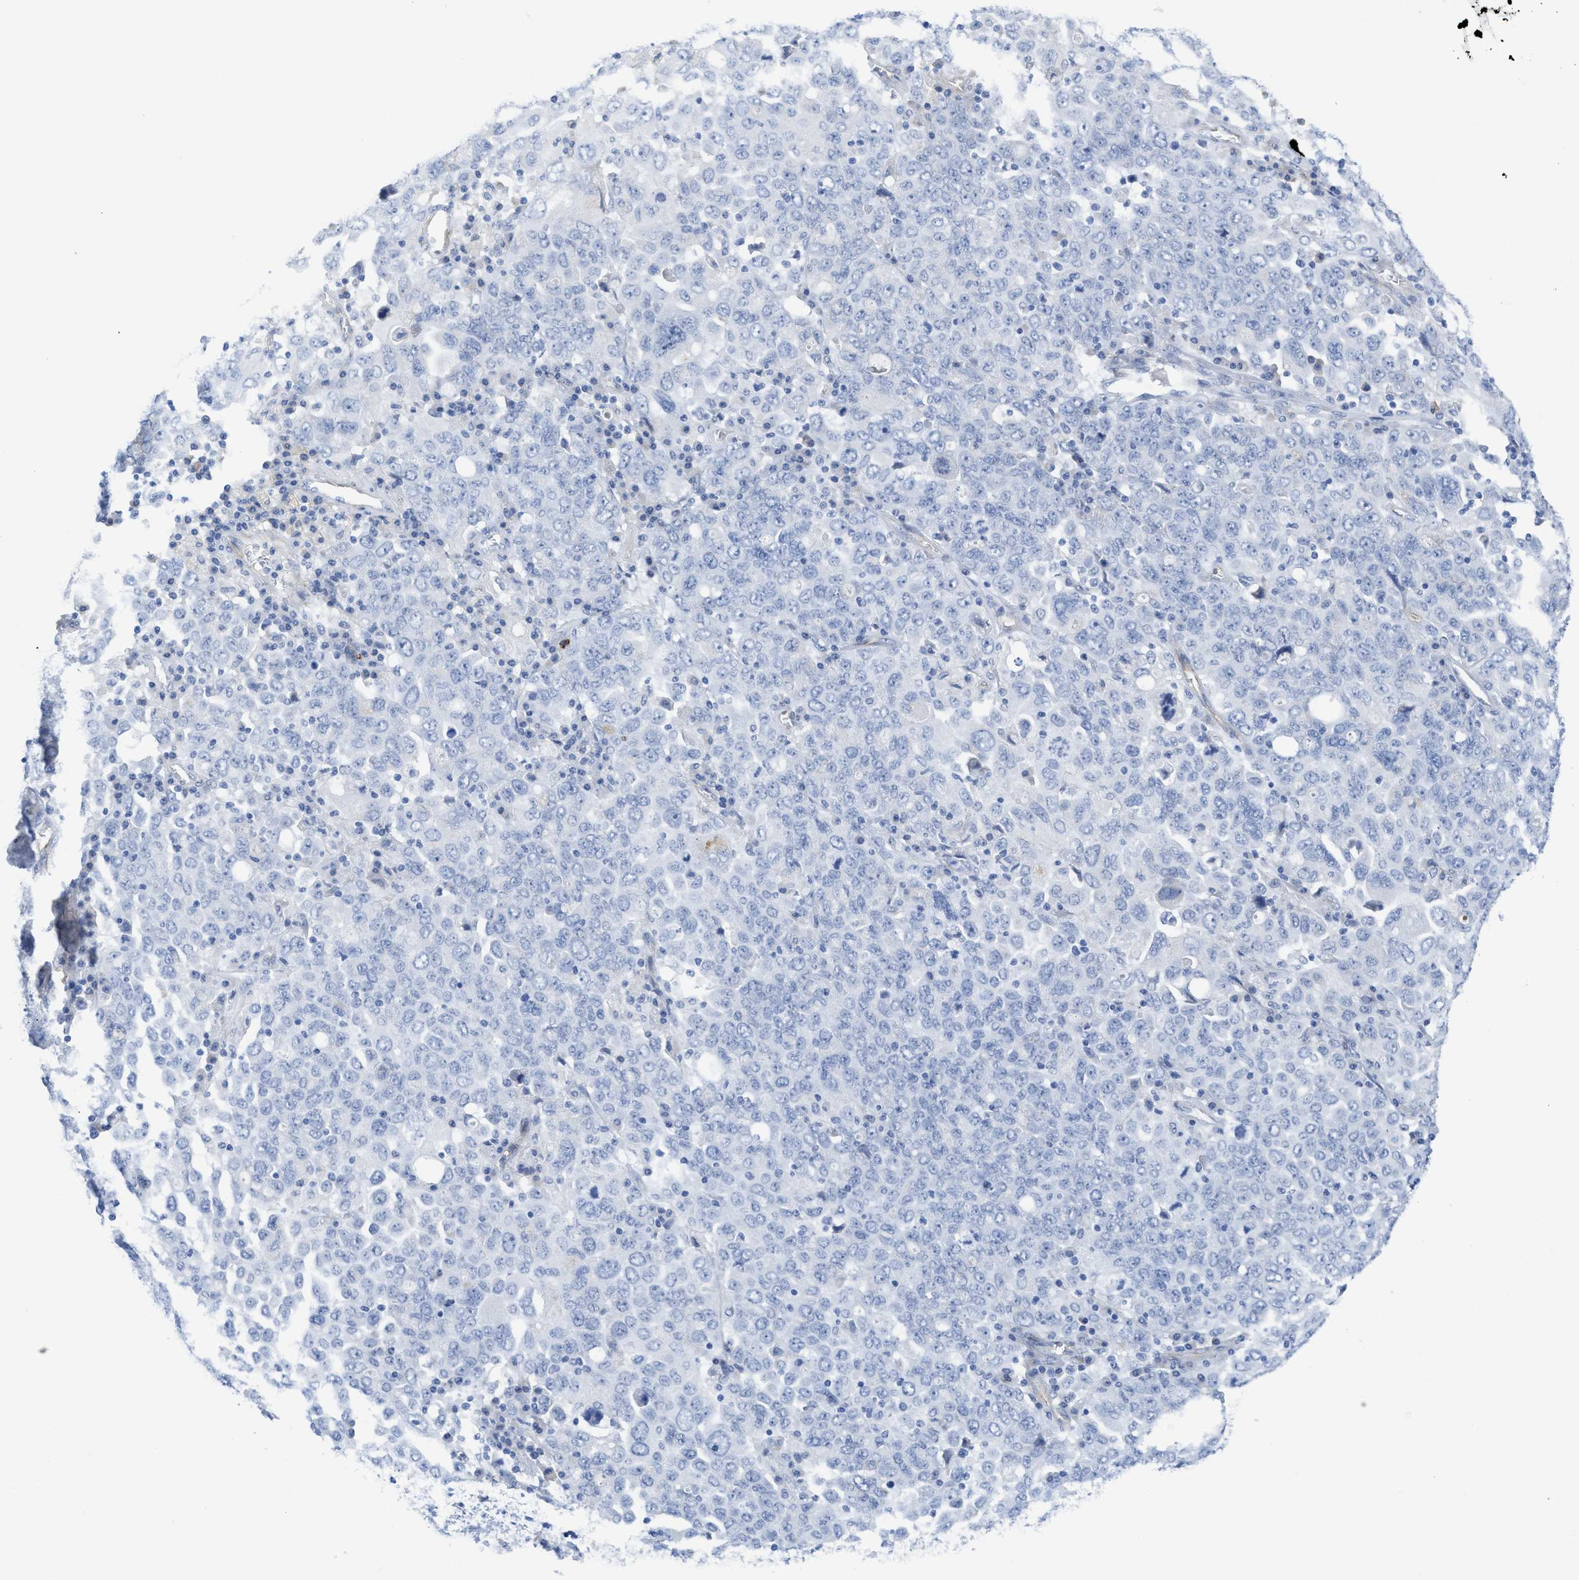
{"staining": {"intensity": "negative", "quantity": "none", "location": "none"}, "tissue": "ovarian cancer", "cell_type": "Tumor cells", "image_type": "cancer", "snomed": [{"axis": "morphology", "description": "Carcinoma, endometroid"}, {"axis": "topography", "description": "Ovary"}], "caption": "This is an immunohistochemistry histopathology image of human ovarian cancer (endometroid carcinoma). There is no staining in tumor cells.", "gene": "TUB", "patient": {"sex": "female", "age": 62}}